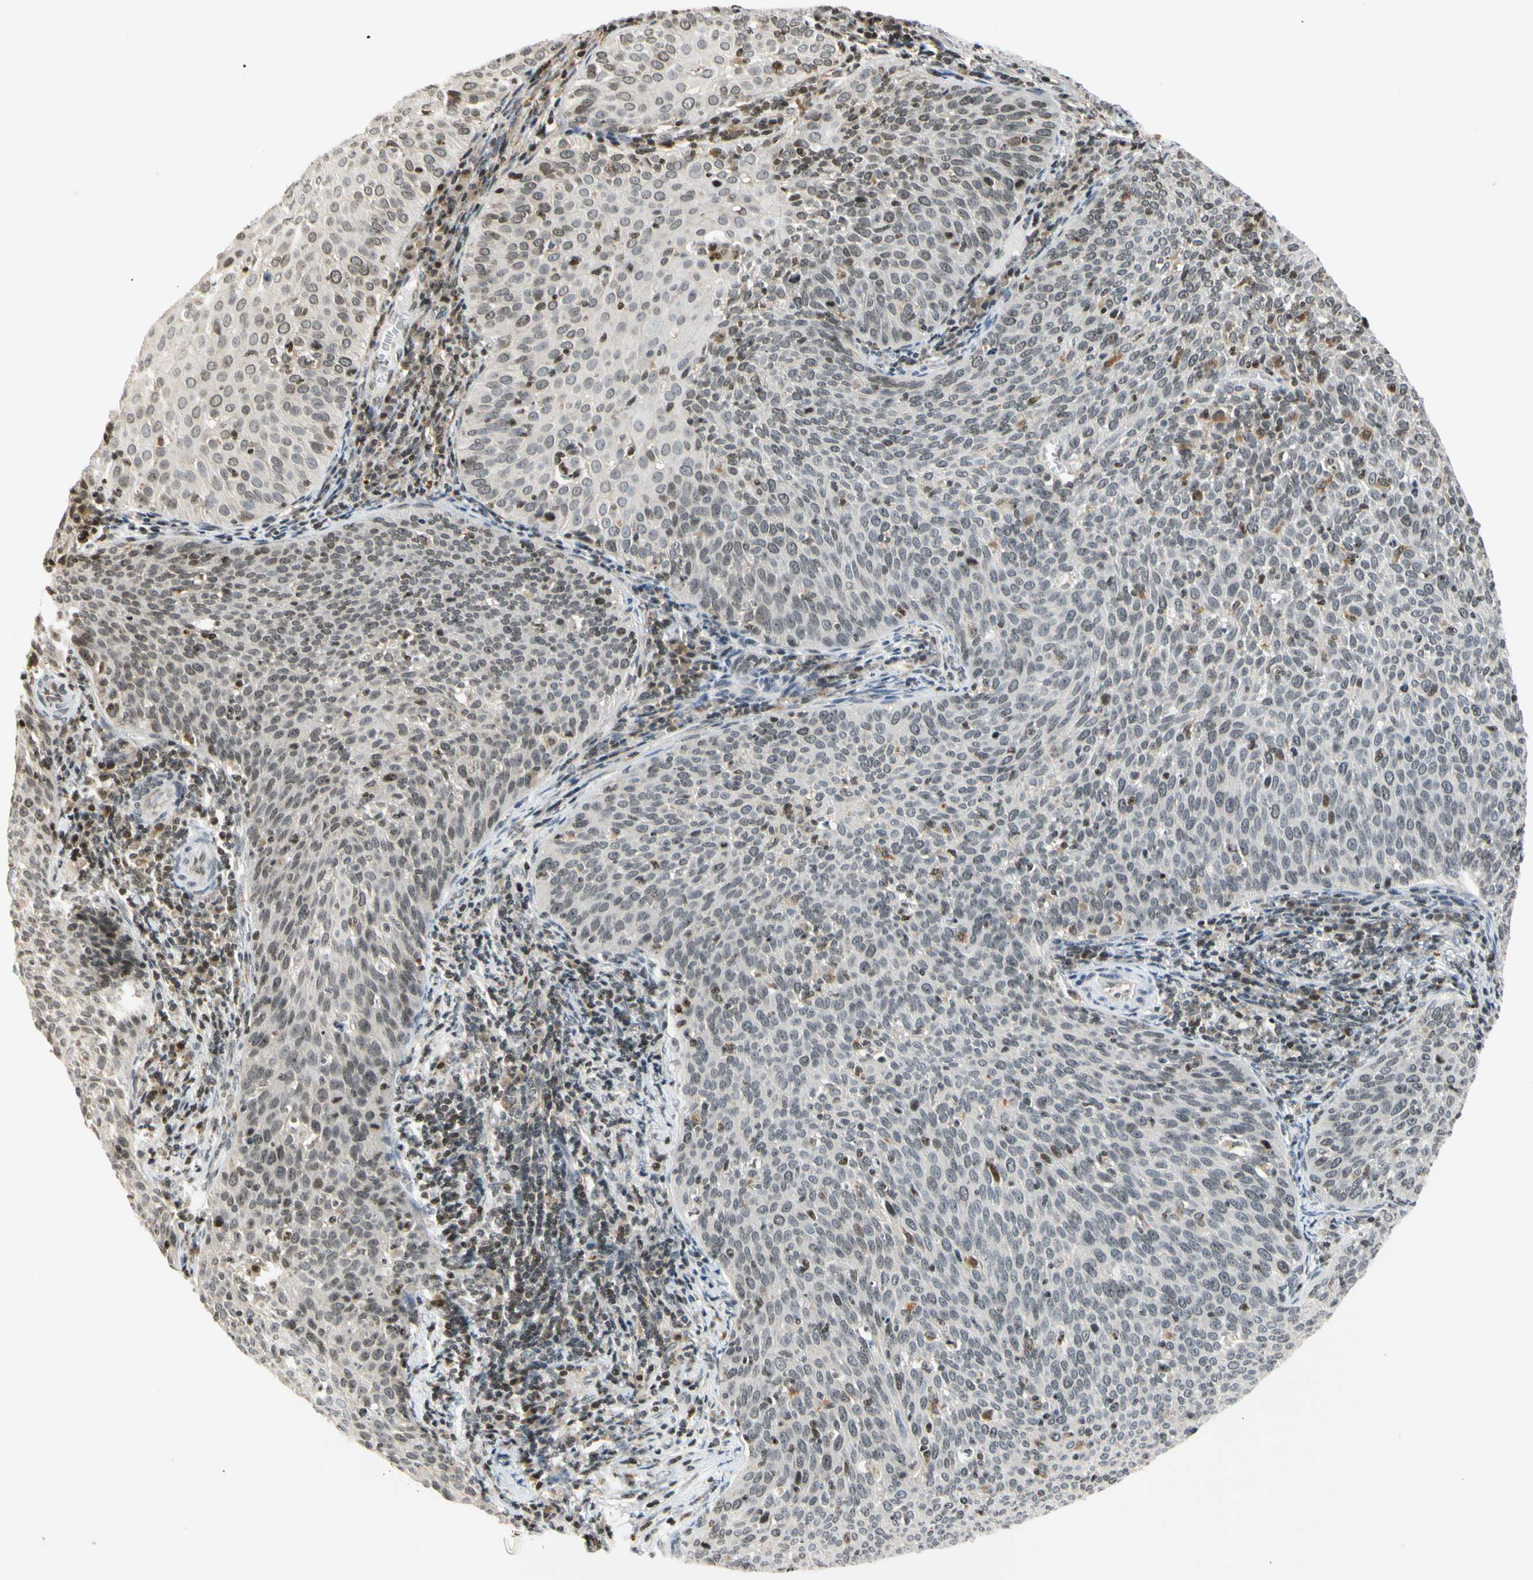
{"staining": {"intensity": "weak", "quantity": "<25%", "location": "nuclear"}, "tissue": "cervical cancer", "cell_type": "Tumor cells", "image_type": "cancer", "snomed": [{"axis": "morphology", "description": "Squamous cell carcinoma, NOS"}, {"axis": "topography", "description": "Cervix"}], "caption": "Tumor cells show no significant protein positivity in squamous cell carcinoma (cervical).", "gene": "CDK7", "patient": {"sex": "female", "age": 38}}